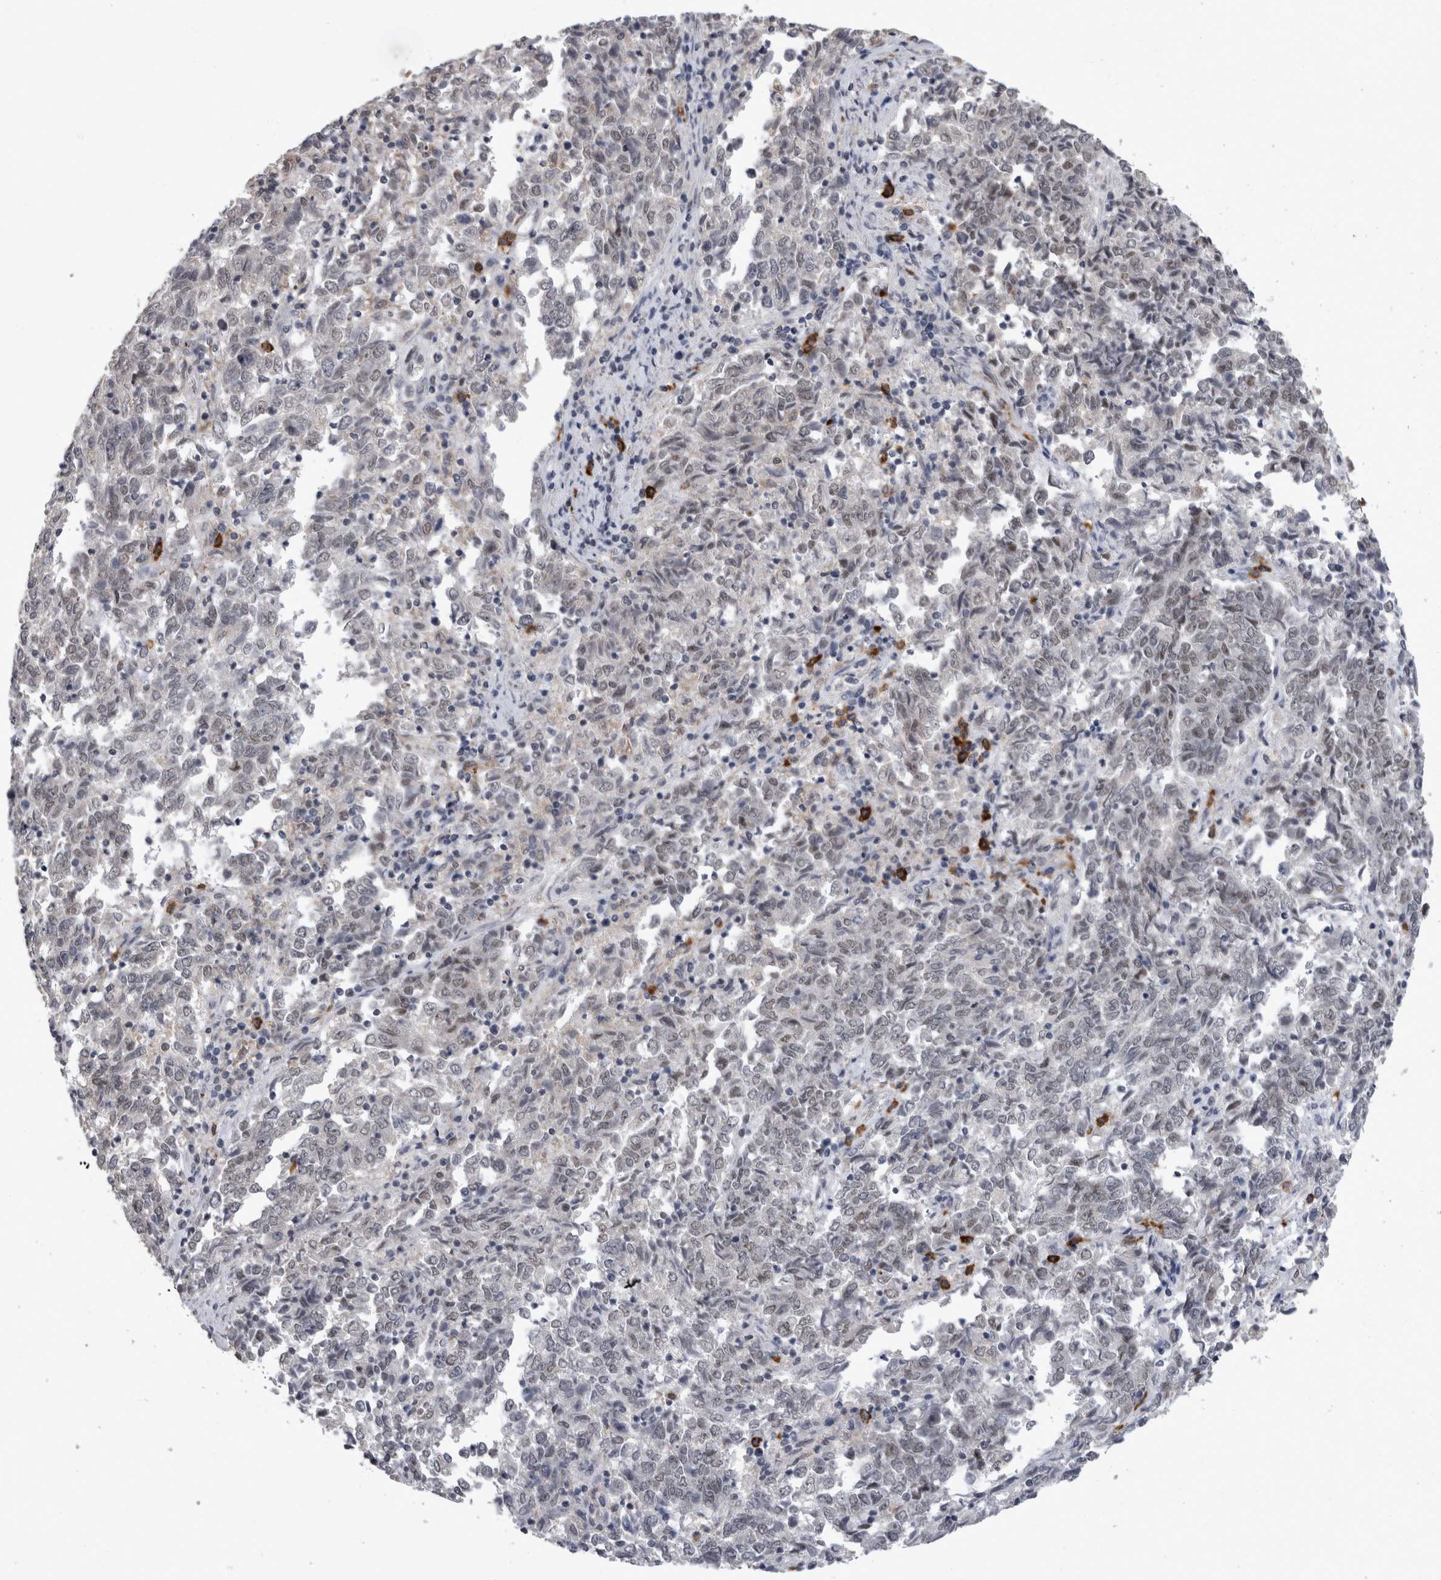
{"staining": {"intensity": "weak", "quantity": "<25%", "location": "nuclear"}, "tissue": "endometrial cancer", "cell_type": "Tumor cells", "image_type": "cancer", "snomed": [{"axis": "morphology", "description": "Adenocarcinoma, NOS"}, {"axis": "topography", "description": "Endometrium"}], "caption": "Immunohistochemical staining of endometrial cancer (adenocarcinoma) displays no significant positivity in tumor cells.", "gene": "PEBP4", "patient": {"sex": "female", "age": 80}}